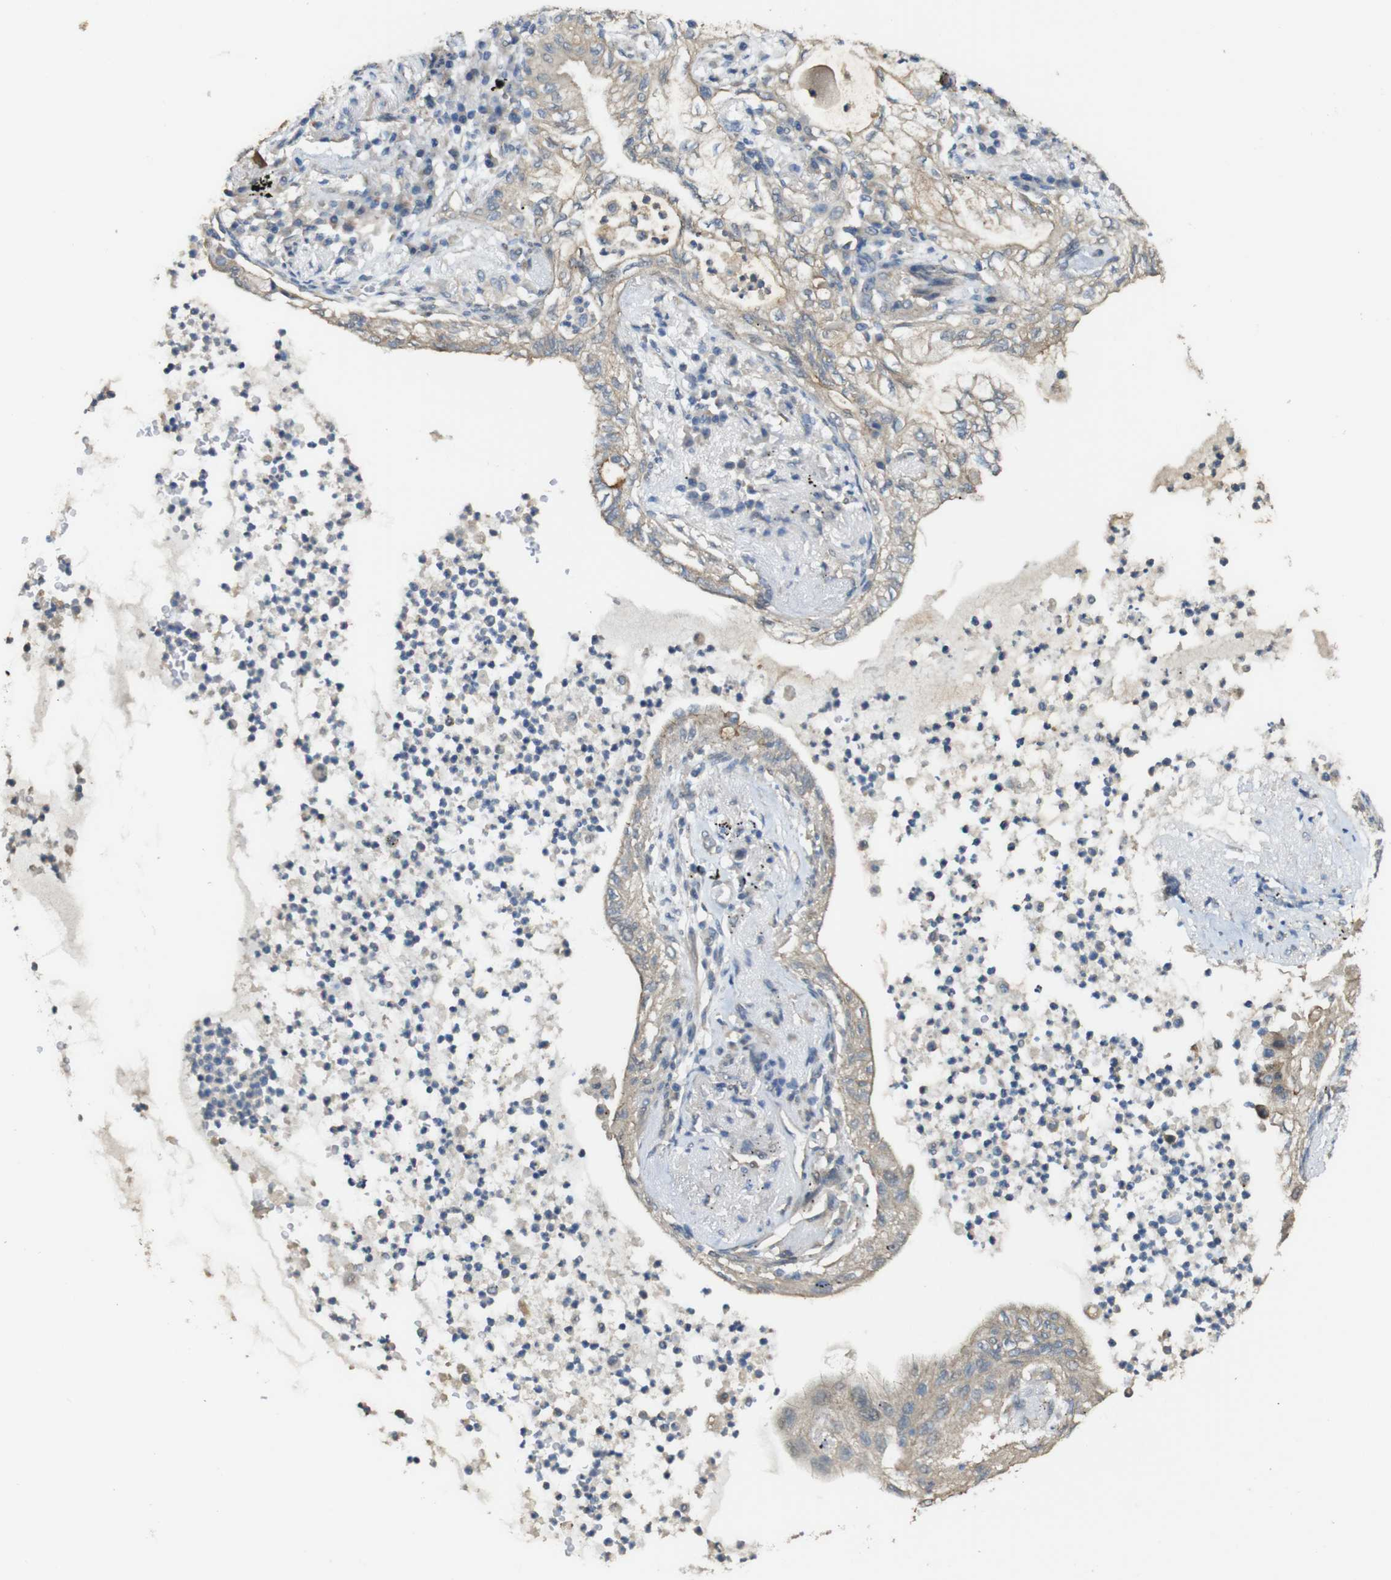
{"staining": {"intensity": "weak", "quantity": "25%-75%", "location": "cytoplasmic/membranous"}, "tissue": "lung cancer", "cell_type": "Tumor cells", "image_type": "cancer", "snomed": [{"axis": "morphology", "description": "Normal tissue, NOS"}, {"axis": "morphology", "description": "Adenocarcinoma, NOS"}, {"axis": "topography", "description": "Bronchus"}, {"axis": "topography", "description": "Lung"}], "caption": "The histopathology image reveals a brown stain indicating the presence of a protein in the cytoplasmic/membranous of tumor cells in adenocarcinoma (lung).", "gene": "CDC34", "patient": {"sex": "female", "age": 70}}